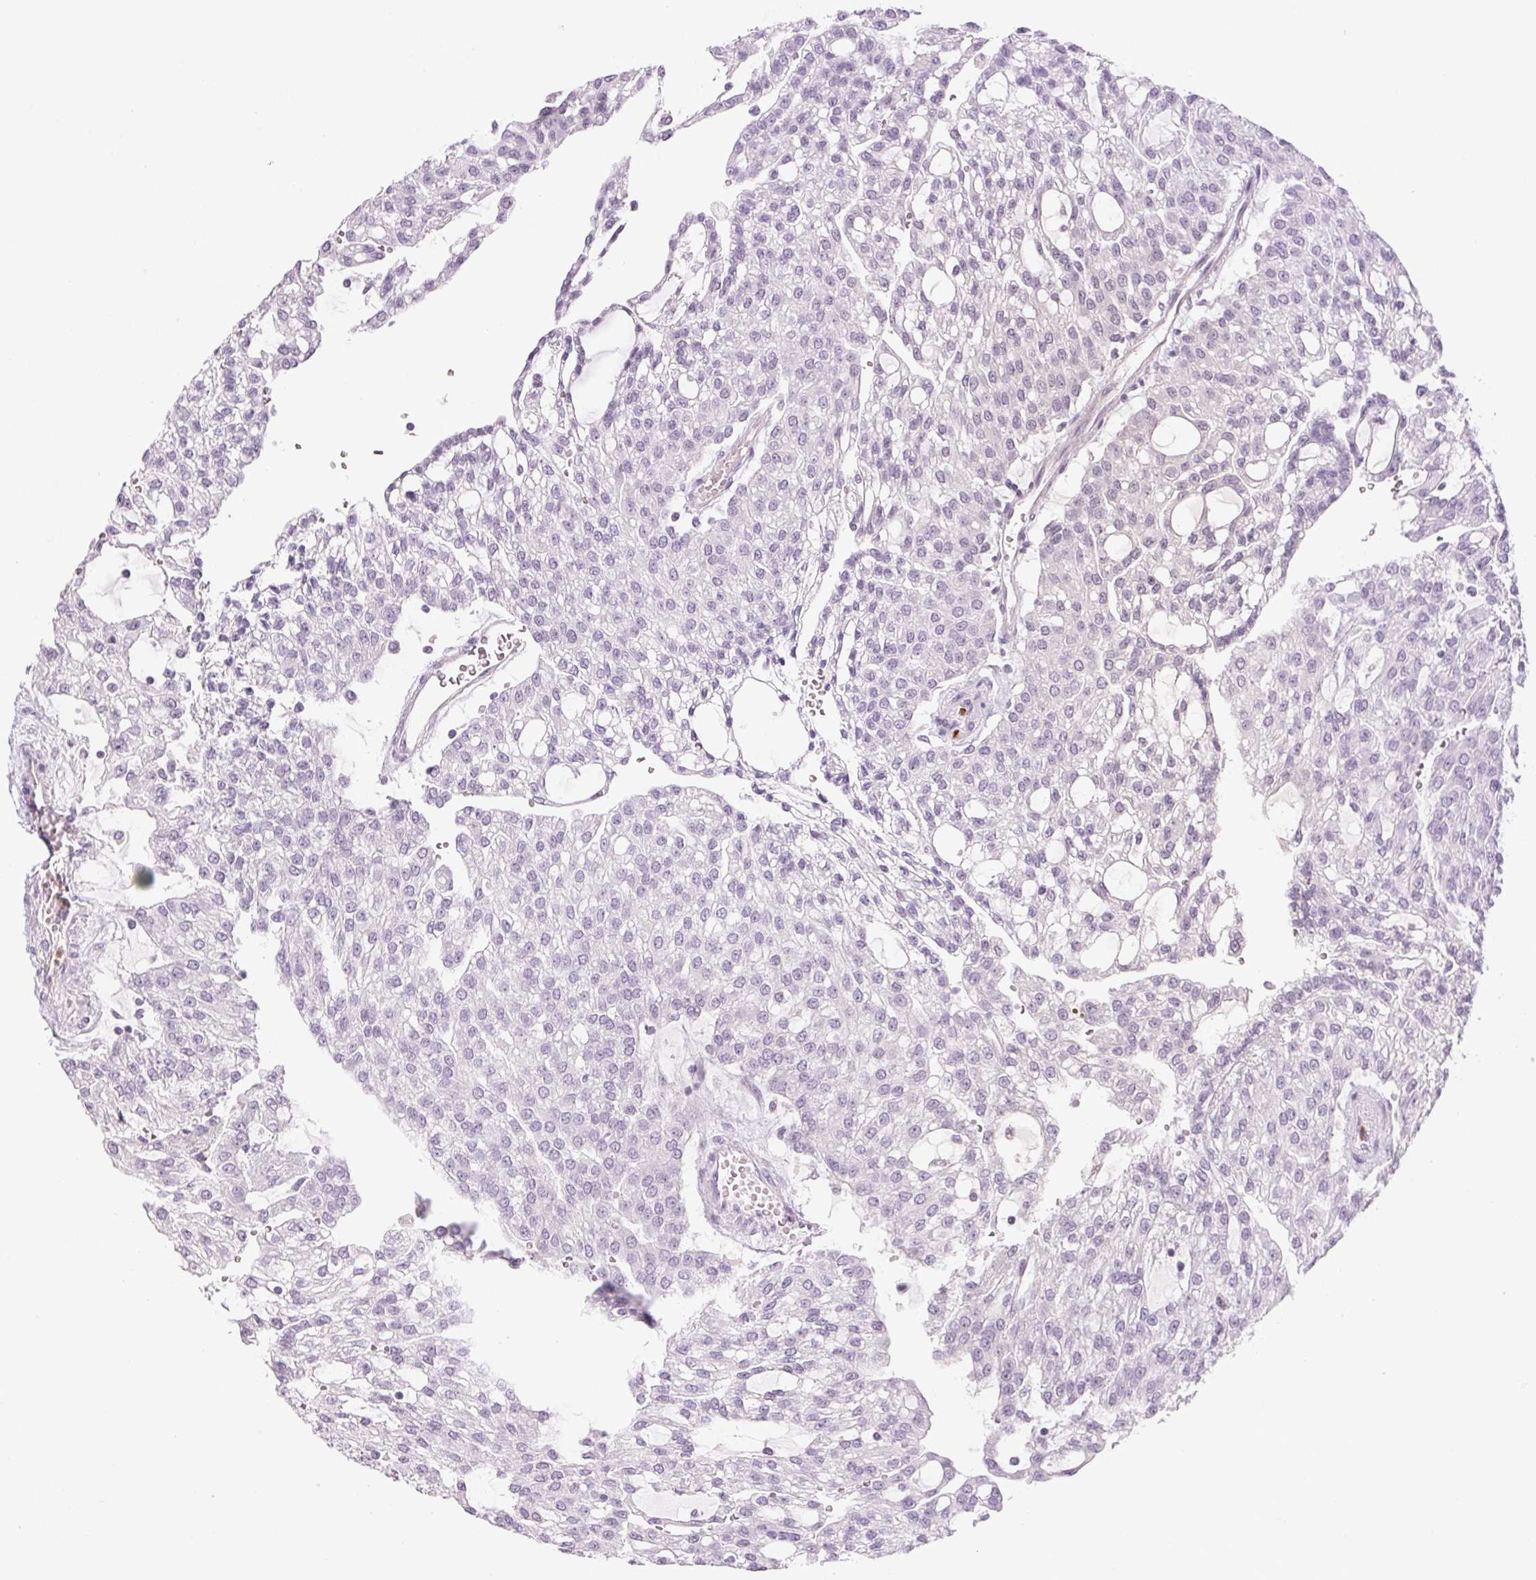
{"staining": {"intensity": "negative", "quantity": "none", "location": "none"}, "tissue": "renal cancer", "cell_type": "Tumor cells", "image_type": "cancer", "snomed": [{"axis": "morphology", "description": "Adenocarcinoma, NOS"}, {"axis": "topography", "description": "Kidney"}], "caption": "Tumor cells show no significant expression in renal cancer (adenocarcinoma).", "gene": "LTF", "patient": {"sex": "male", "age": 63}}